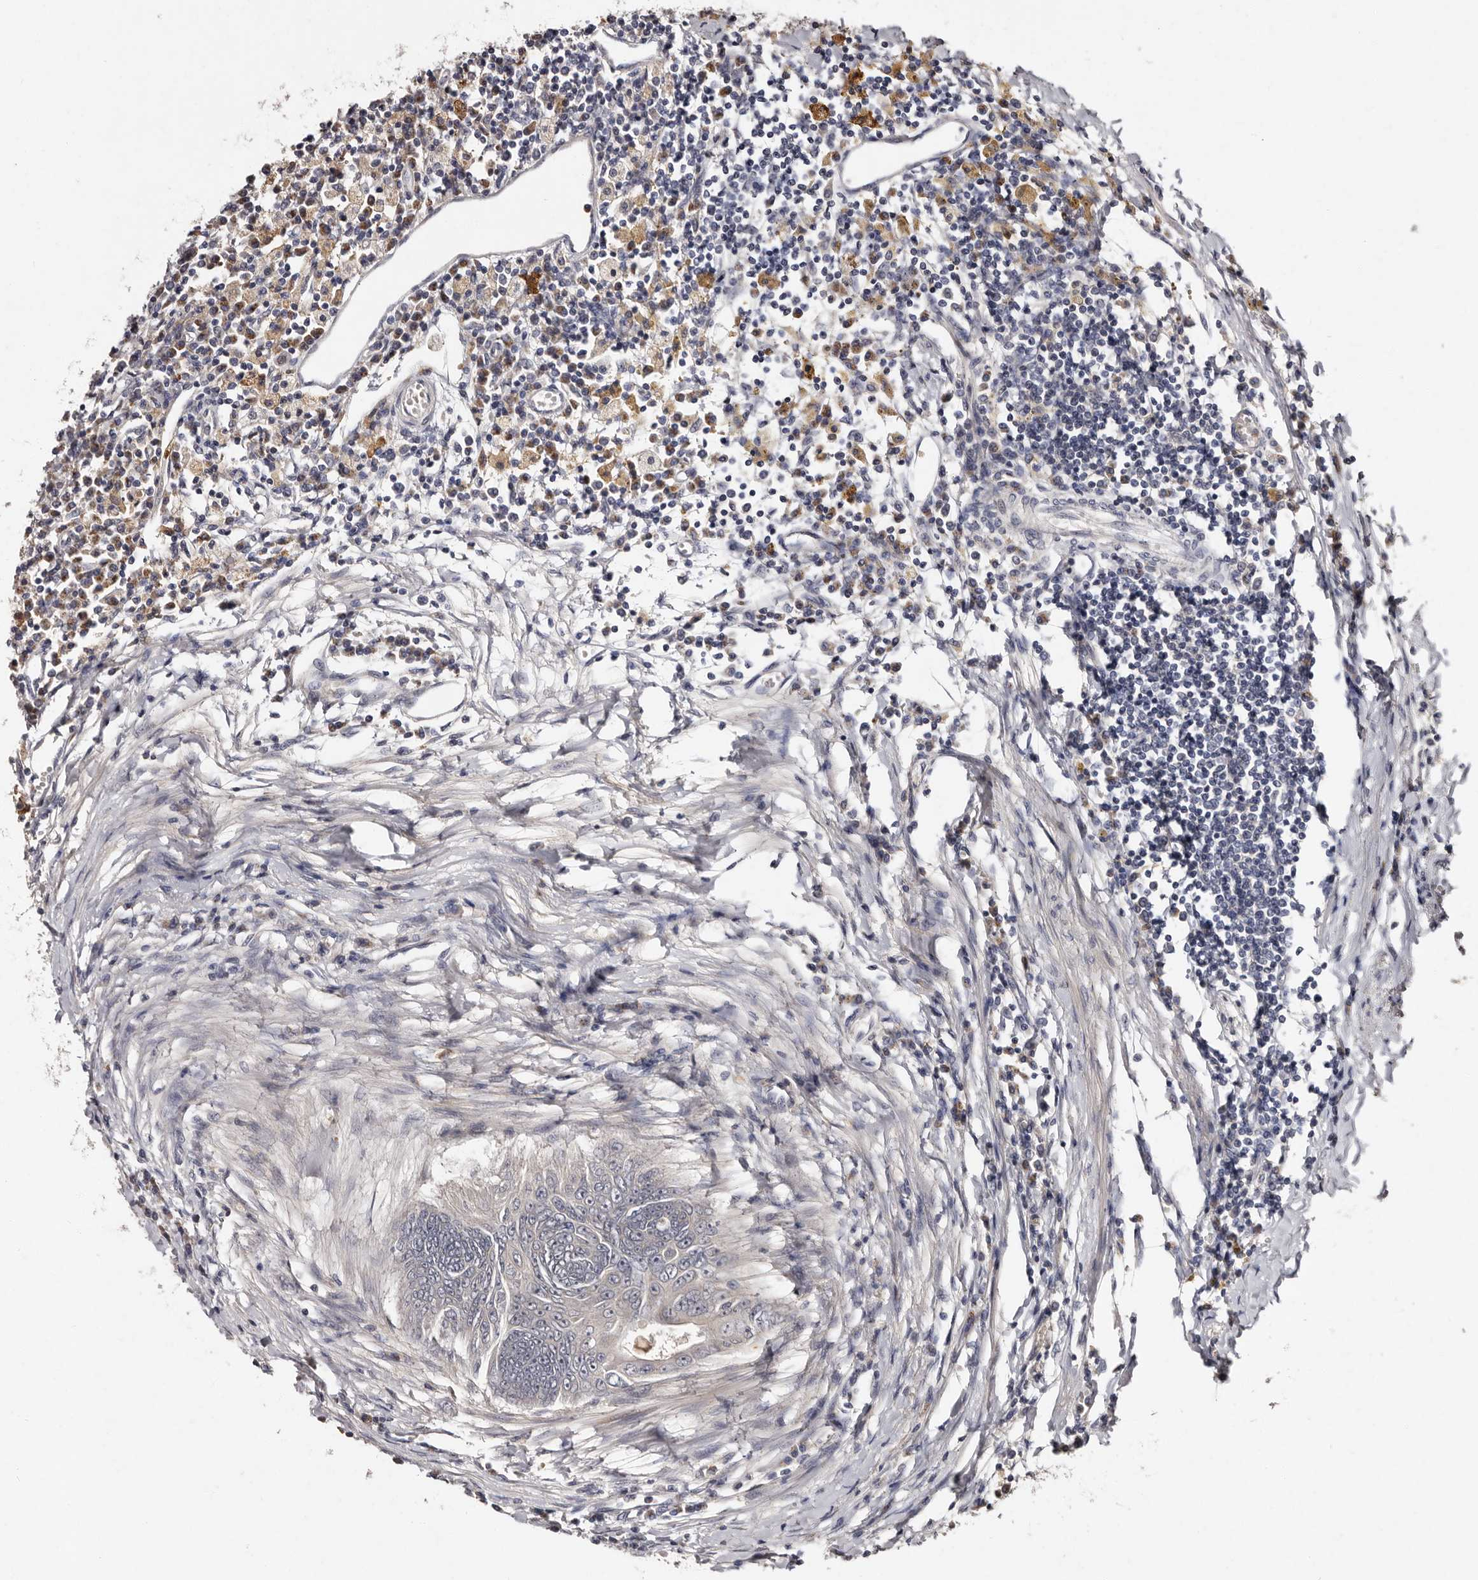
{"staining": {"intensity": "negative", "quantity": "none", "location": "none"}, "tissue": "colorectal cancer", "cell_type": "Tumor cells", "image_type": "cancer", "snomed": [{"axis": "morphology", "description": "Adenoma, NOS"}, {"axis": "morphology", "description": "Adenocarcinoma, NOS"}, {"axis": "topography", "description": "Colon"}], "caption": "Immunohistochemistry (IHC) of colorectal cancer (adenocarcinoma) shows no expression in tumor cells.", "gene": "DNPH1", "patient": {"sex": "male", "age": 79}}